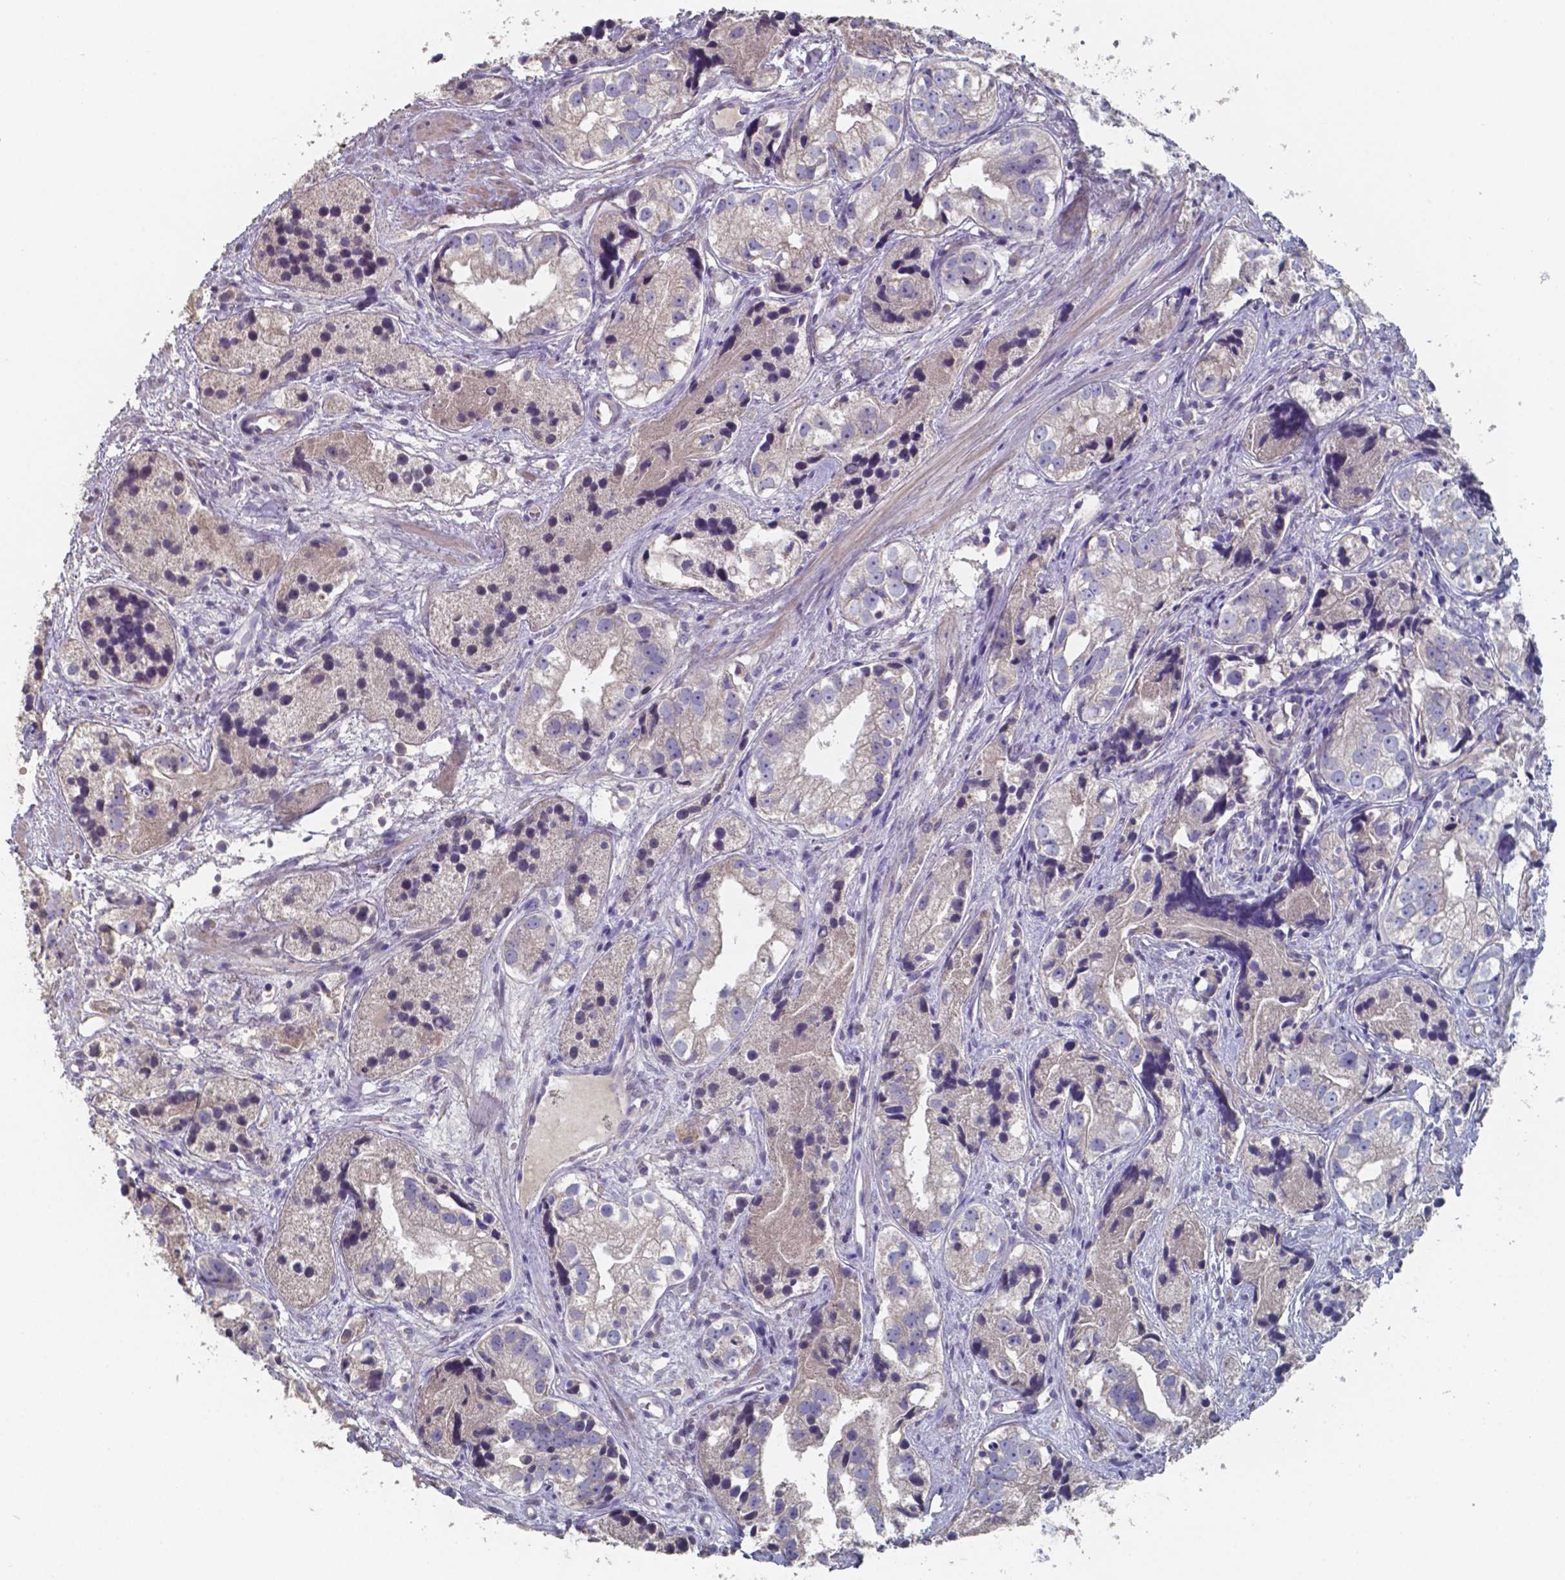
{"staining": {"intensity": "negative", "quantity": "none", "location": "none"}, "tissue": "prostate cancer", "cell_type": "Tumor cells", "image_type": "cancer", "snomed": [{"axis": "morphology", "description": "Adenocarcinoma, High grade"}, {"axis": "topography", "description": "Prostate"}], "caption": "IHC image of neoplastic tissue: prostate cancer stained with DAB shows no significant protein positivity in tumor cells.", "gene": "FOXJ1", "patient": {"sex": "male", "age": 68}}